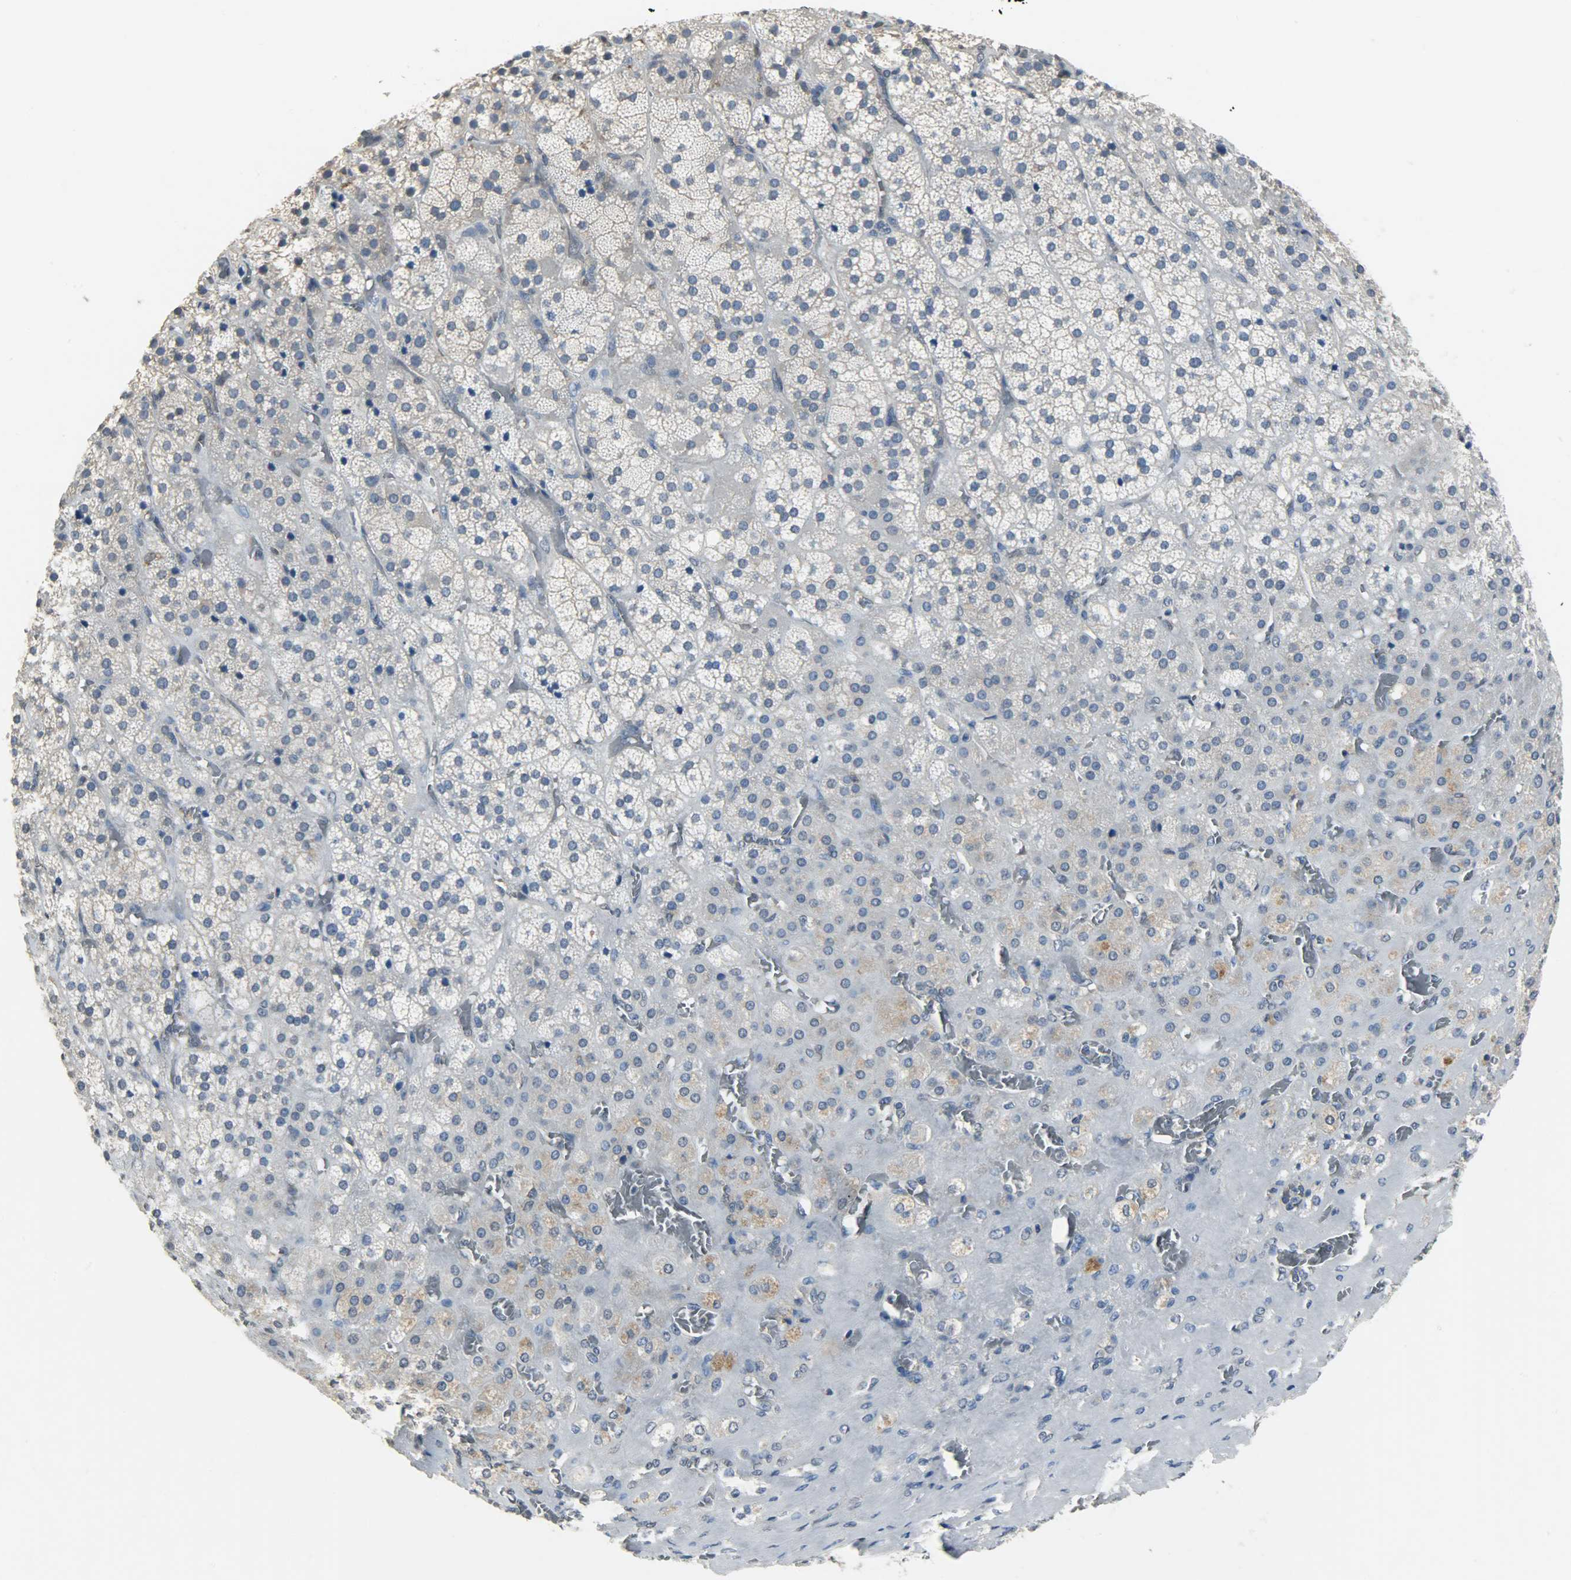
{"staining": {"intensity": "moderate", "quantity": "<25%", "location": "cytoplasmic/membranous"}, "tissue": "adrenal gland", "cell_type": "Glandular cells", "image_type": "normal", "snomed": [{"axis": "morphology", "description": "Normal tissue, NOS"}, {"axis": "topography", "description": "Adrenal gland"}], "caption": "Adrenal gland stained with DAB (3,3'-diaminobenzidine) IHC shows low levels of moderate cytoplasmic/membranous positivity in approximately <25% of glandular cells.", "gene": "TRIM21", "patient": {"sex": "female", "age": 71}}